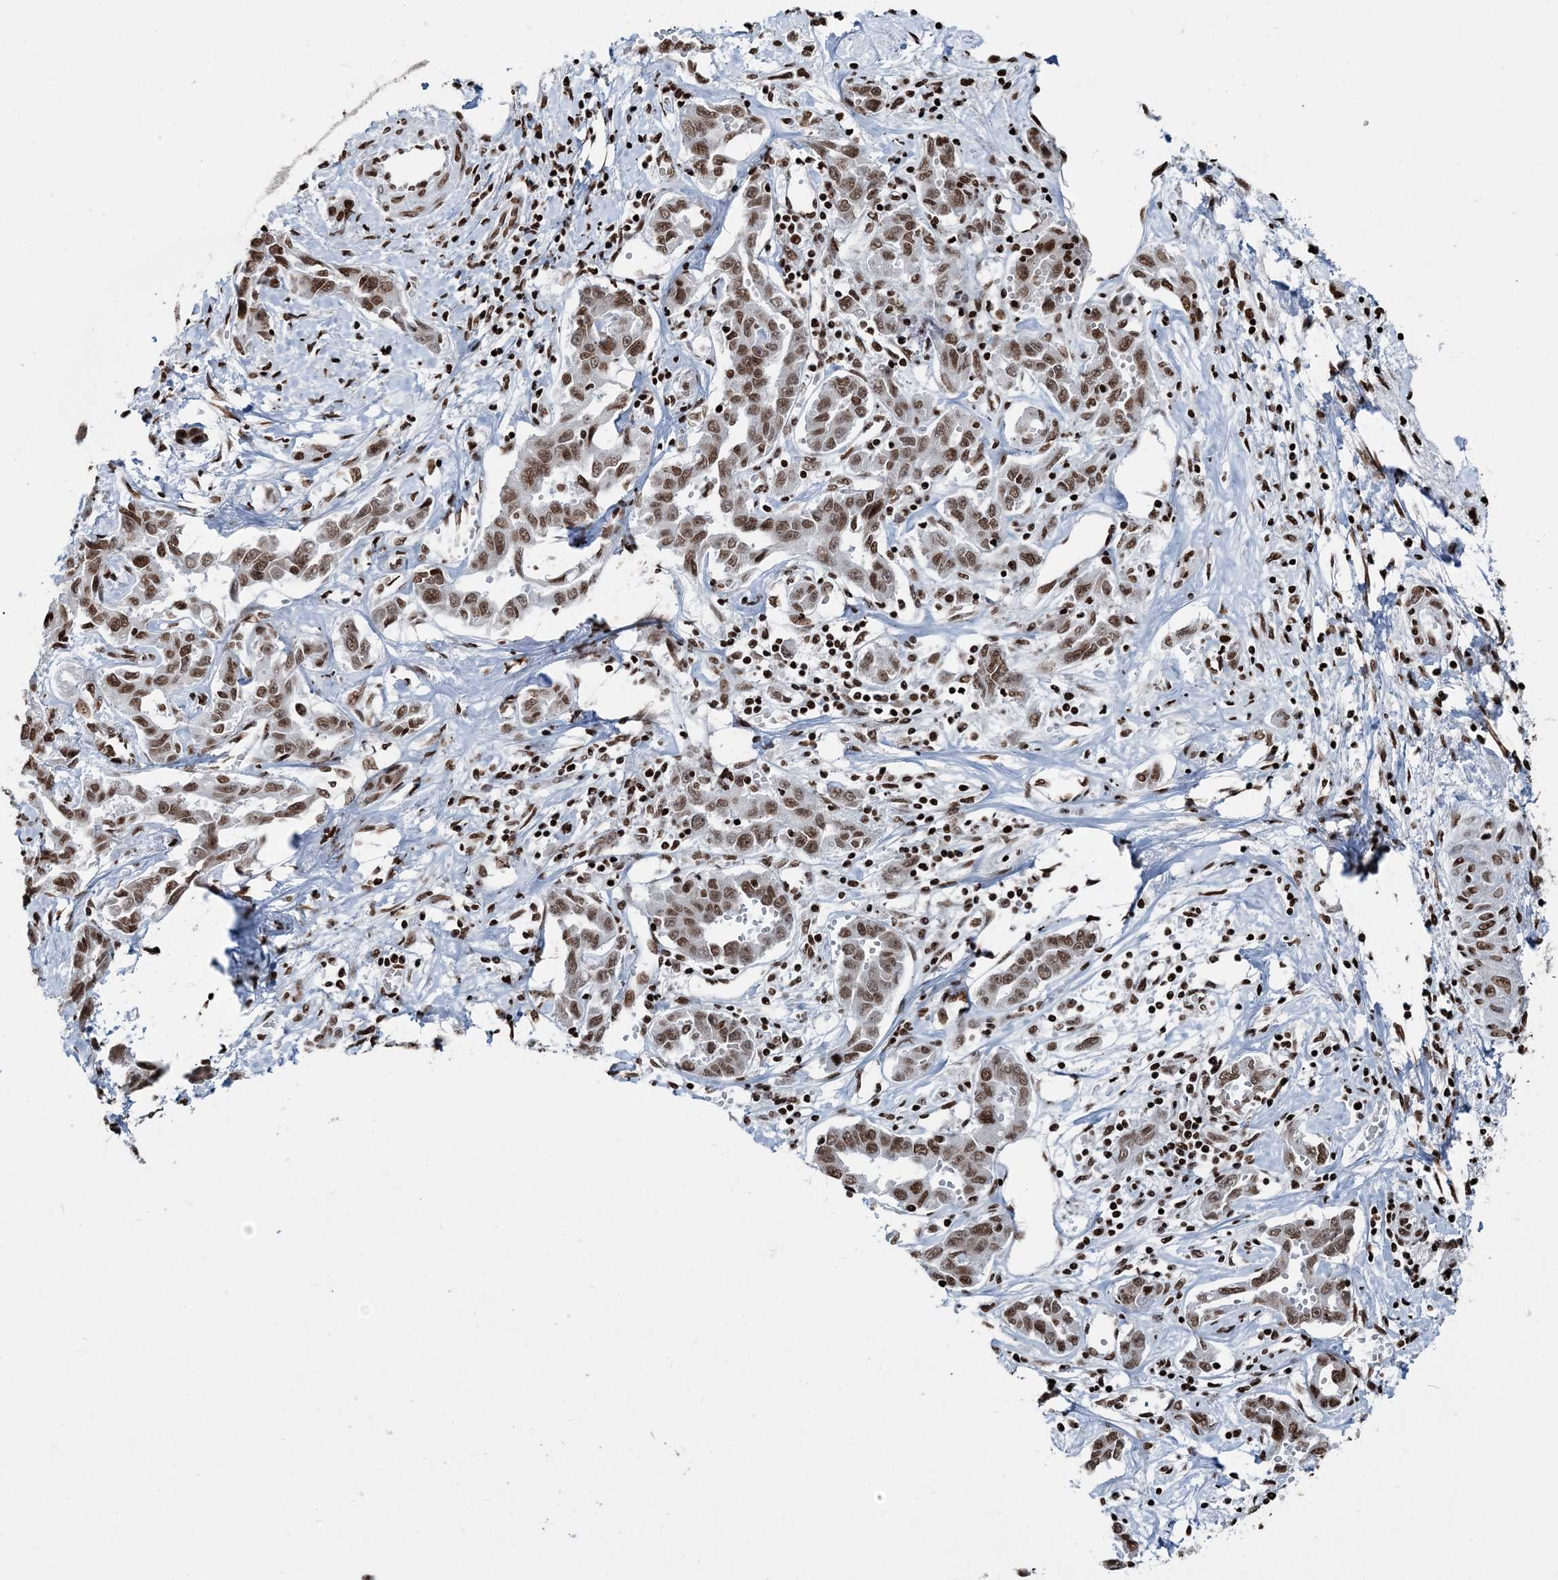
{"staining": {"intensity": "moderate", "quantity": ">75%", "location": "nuclear"}, "tissue": "liver cancer", "cell_type": "Tumor cells", "image_type": "cancer", "snomed": [{"axis": "morphology", "description": "Cholangiocarcinoma"}, {"axis": "topography", "description": "Liver"}], "caption": "Liver cancer (cholangiocarcinoma) tissue reveals moderate nuclear positivity in approximately >75% of tumor cells", "gene": "H3-3B", "patient": {"sex": "male", "age": 59}}